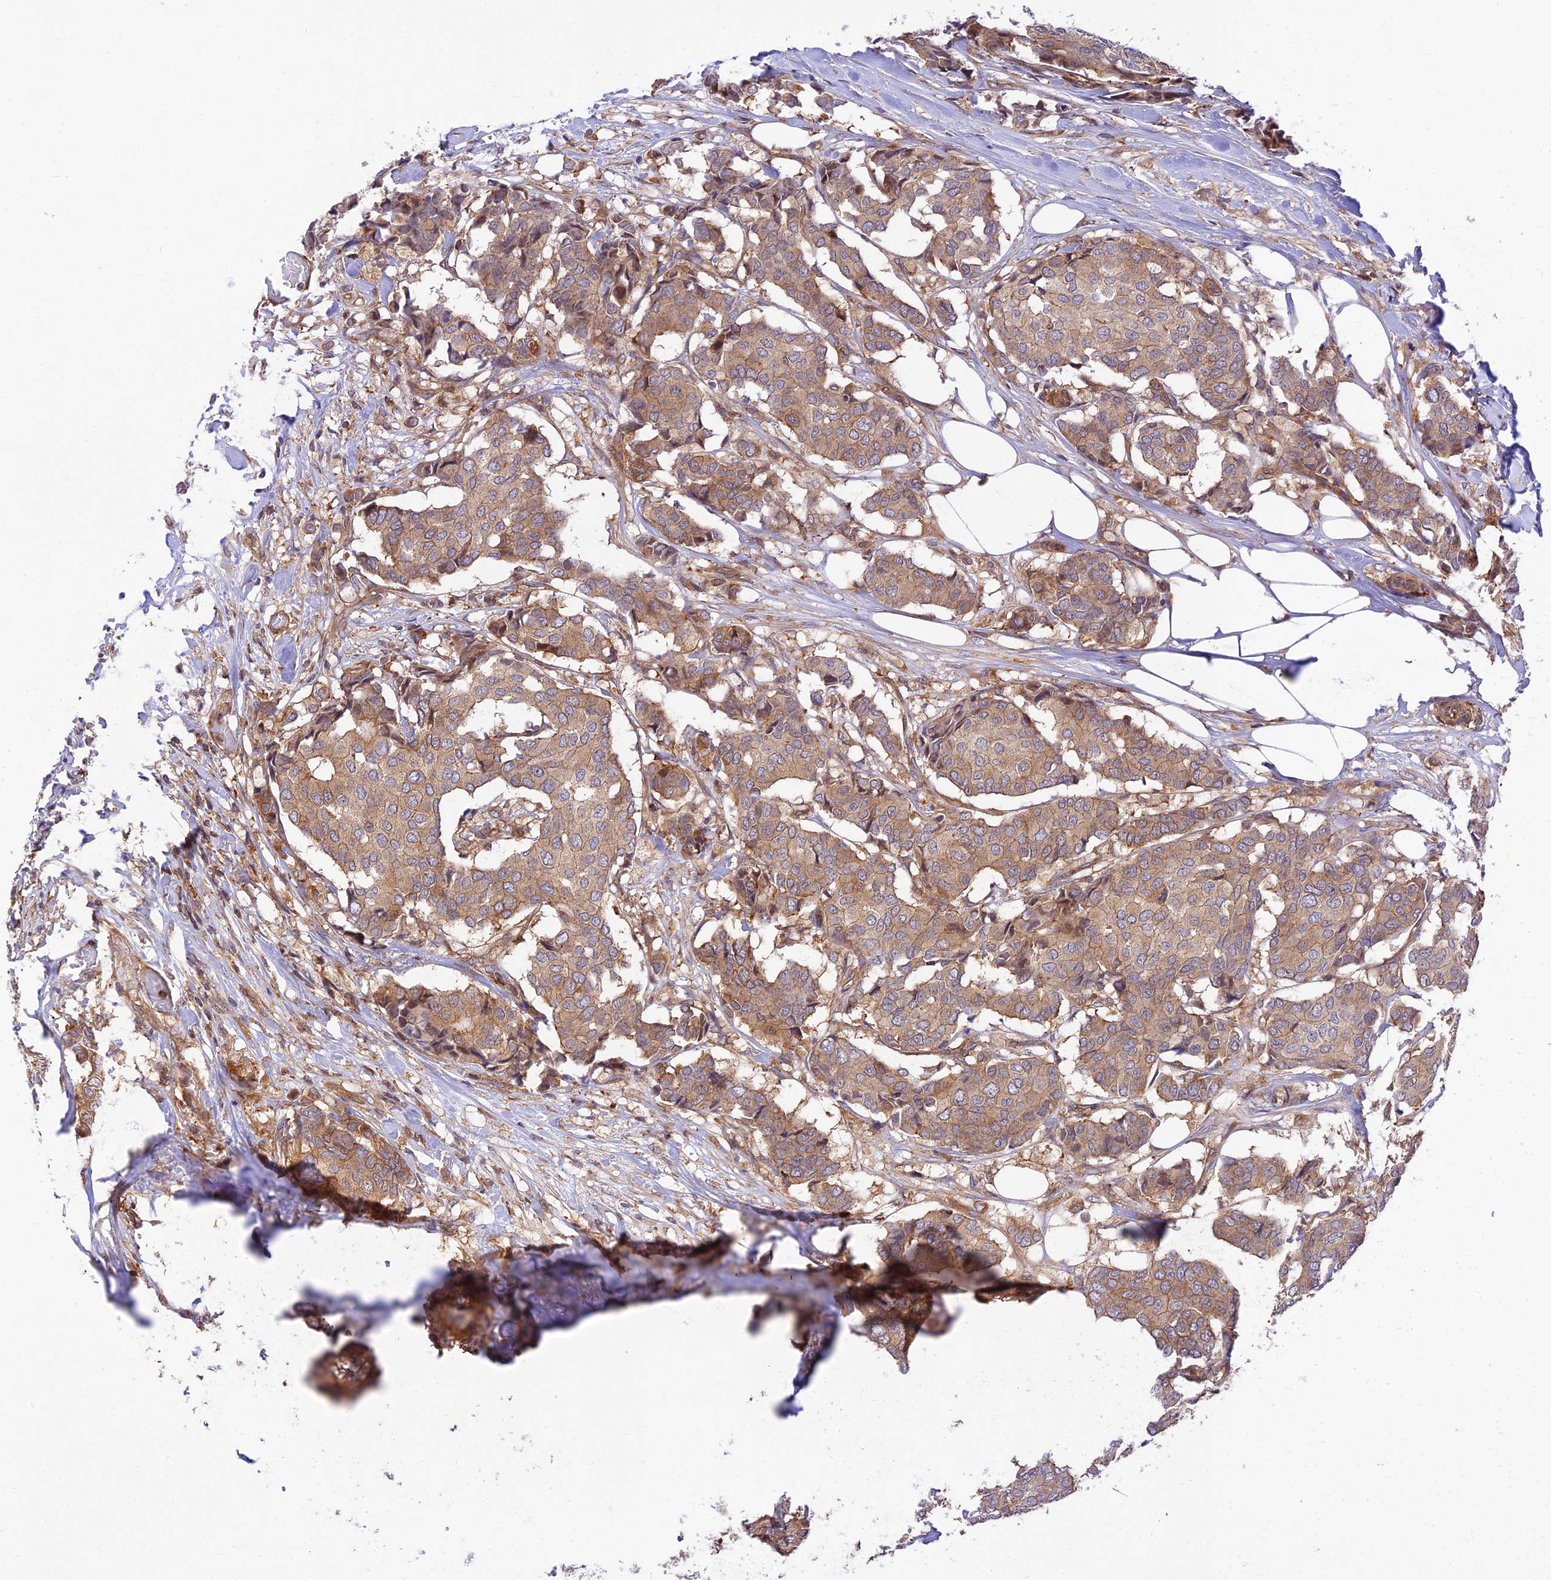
{"staining": {"intensity": "moderate", "quantity": ">75%", "location": "cytoplasmic/membranous"}, "tissue": "breast cancer", "cell_type": "Tumor cells", "image_type": "cancer", "snomed": [{"axis": "morphology", "description": "Duct carcinoma"}, {"axis": "topography", "description": "Breast"}], "caption": "This is a histology image of IHC staining of breast infiltrating ductal carcinoma, which shows moderate expression in the cytoplasmic/membranous of tumor cells.", "gene": "EVI5L", "patient": {"sex": "female", "age": 75}}